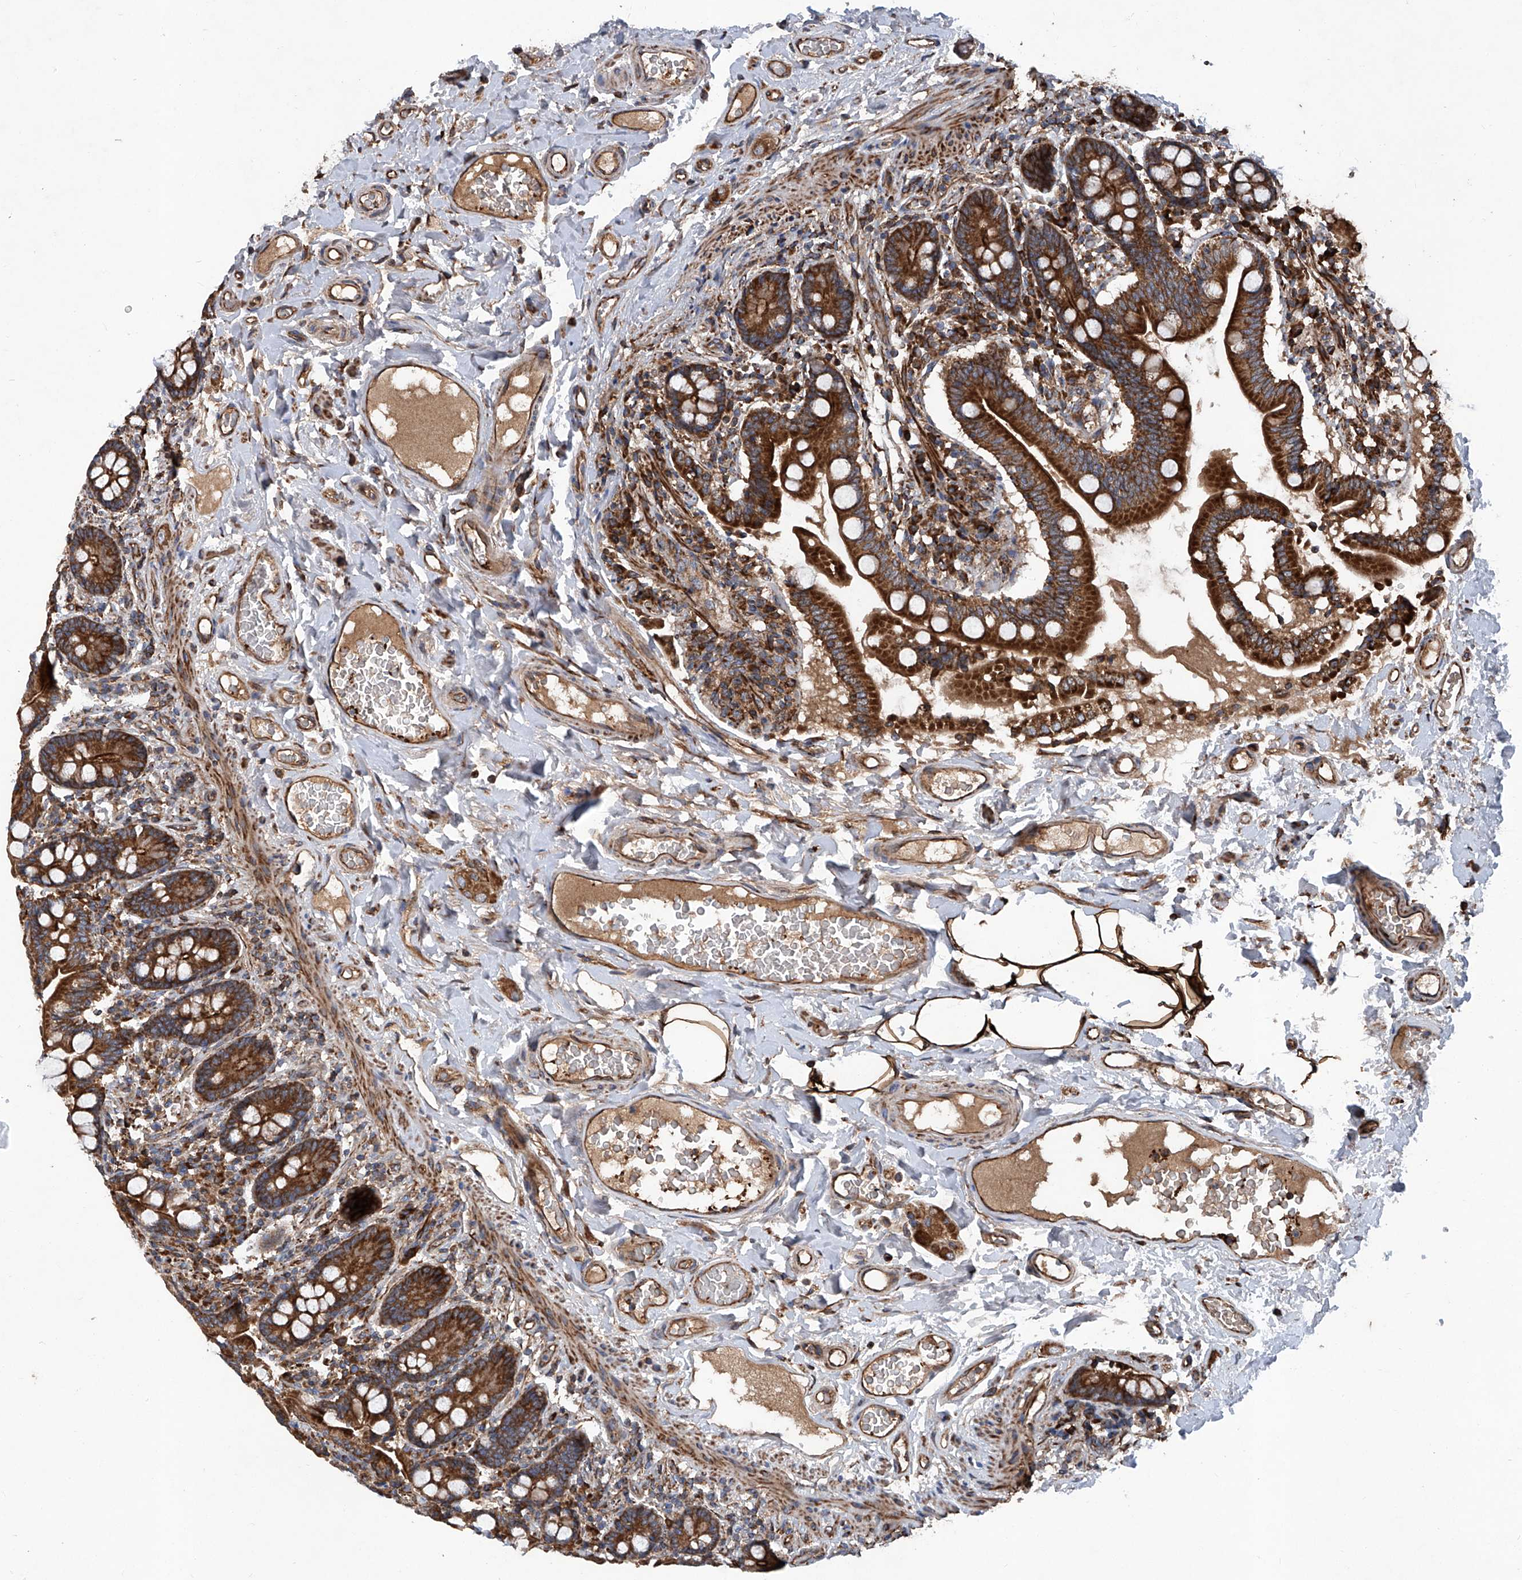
{"staining": {"intensity": "strong", "quantity": ">75%", "location": "cytoplasmic/membranous"}, "tissue": "small intestine", "cell_type": "Glandular cells", "image_type": "normal", "snomed": [{"axis": "morphology", "description": "Normal tissue, NOS"}, {"axis": "topography", "description": "Small intestine"}], "caption": "Protein positivity by IHC reveals strong cytoplasmic/membranous expression in about >75% of glandular cells in unremarkable small intestine.", "gene": "ASCC3", "patient": {"sex": "female", "age": 64}}